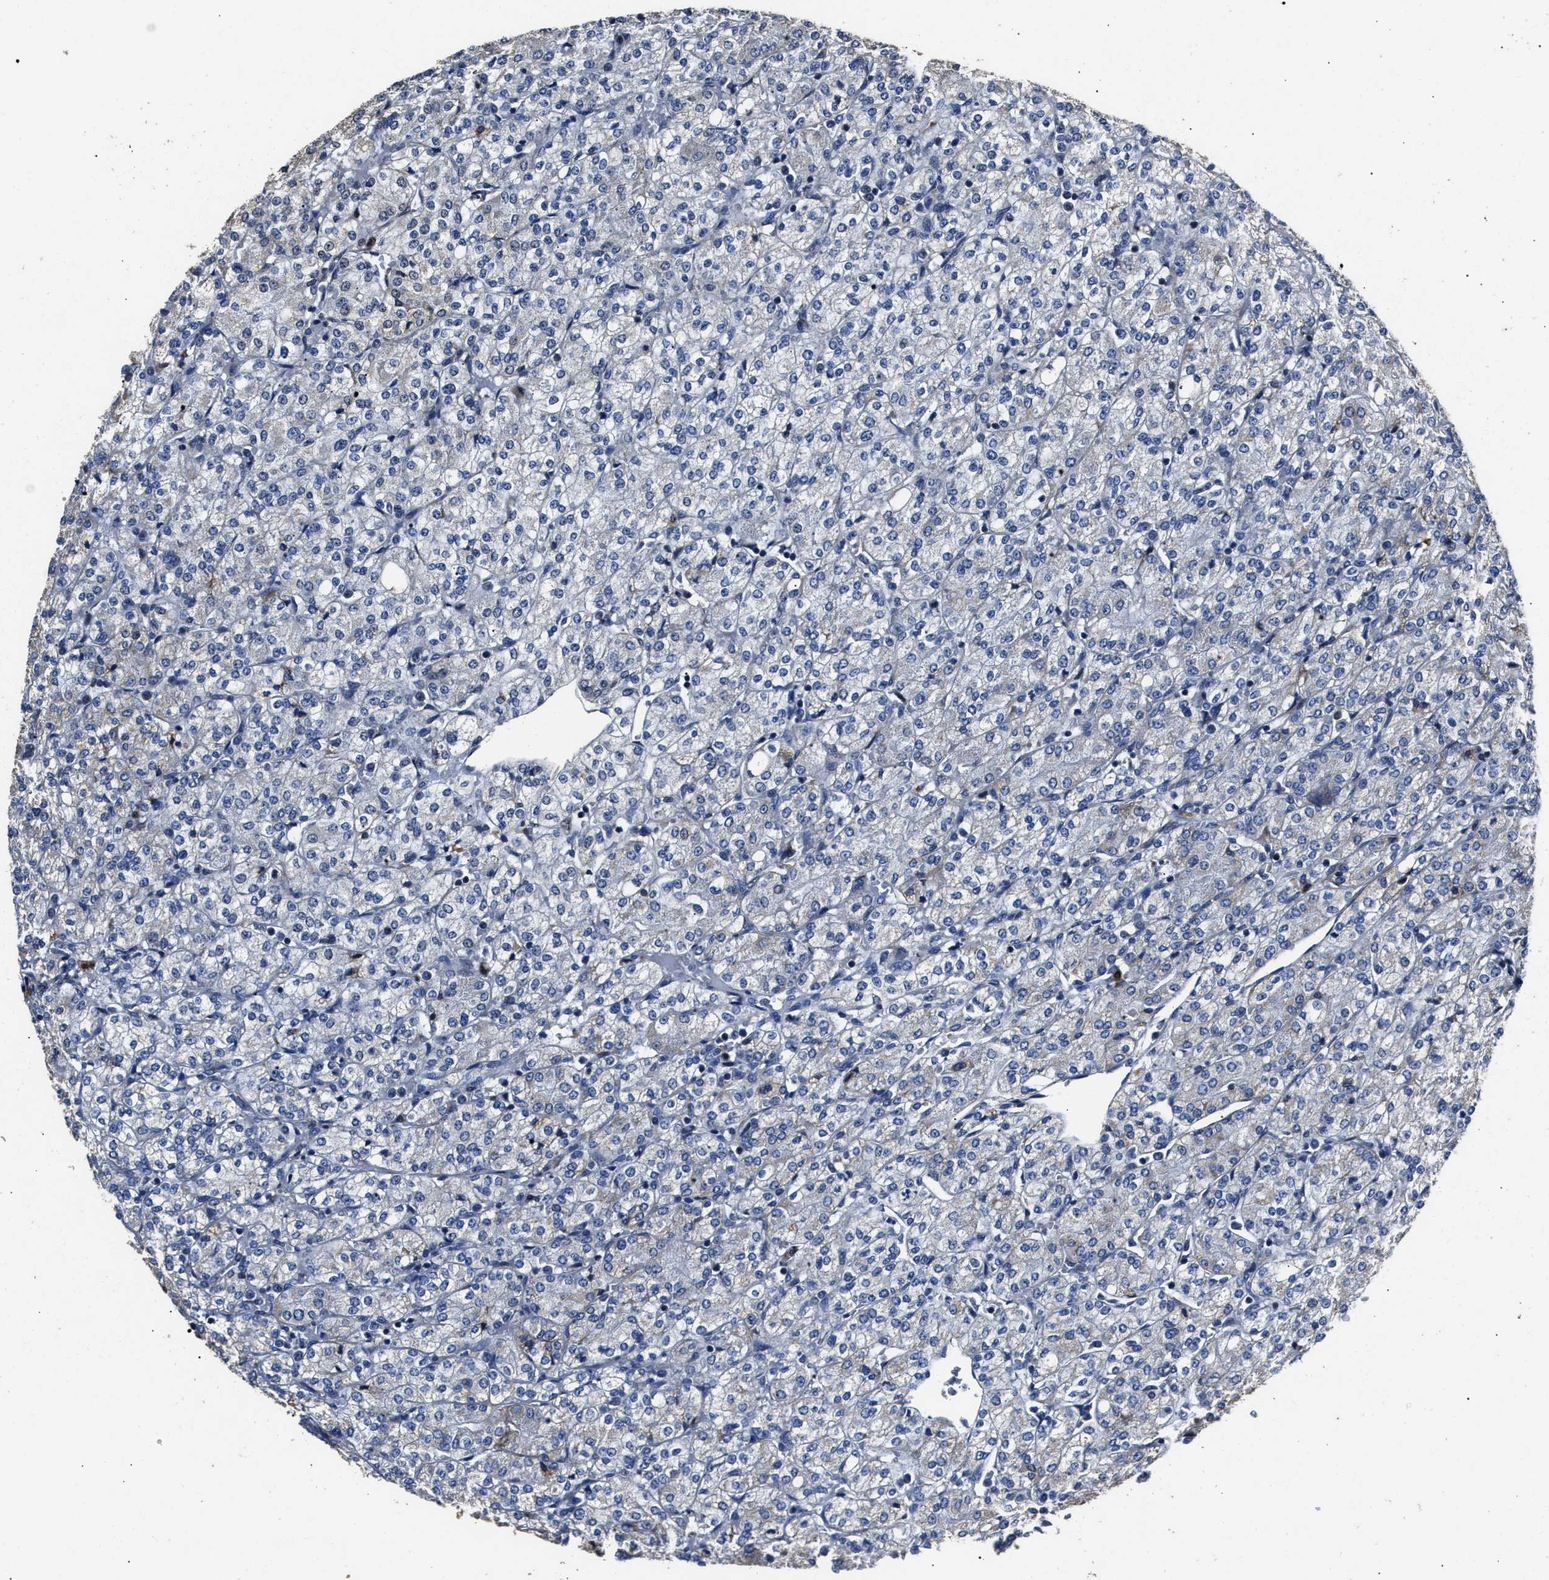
{"staining": {"intensity": "negative", "quantity": "none", "location": "none"}, "tissue": "renal cancer", "cell_type": "Tumor cells", "image_type": "cancer", "snomed": [{"axis": "morphology", "description": "Adenocarcinoma, NOS"}, {"axis": "topography", "description": "Kidney"}], "caption": "Human renal adenocarcinoma stained for a protein using immunohistochemistry exhibits no staining in tumor cells.", "gene": "NSUN5", "patient": {"sex": "male", "age": 77}}